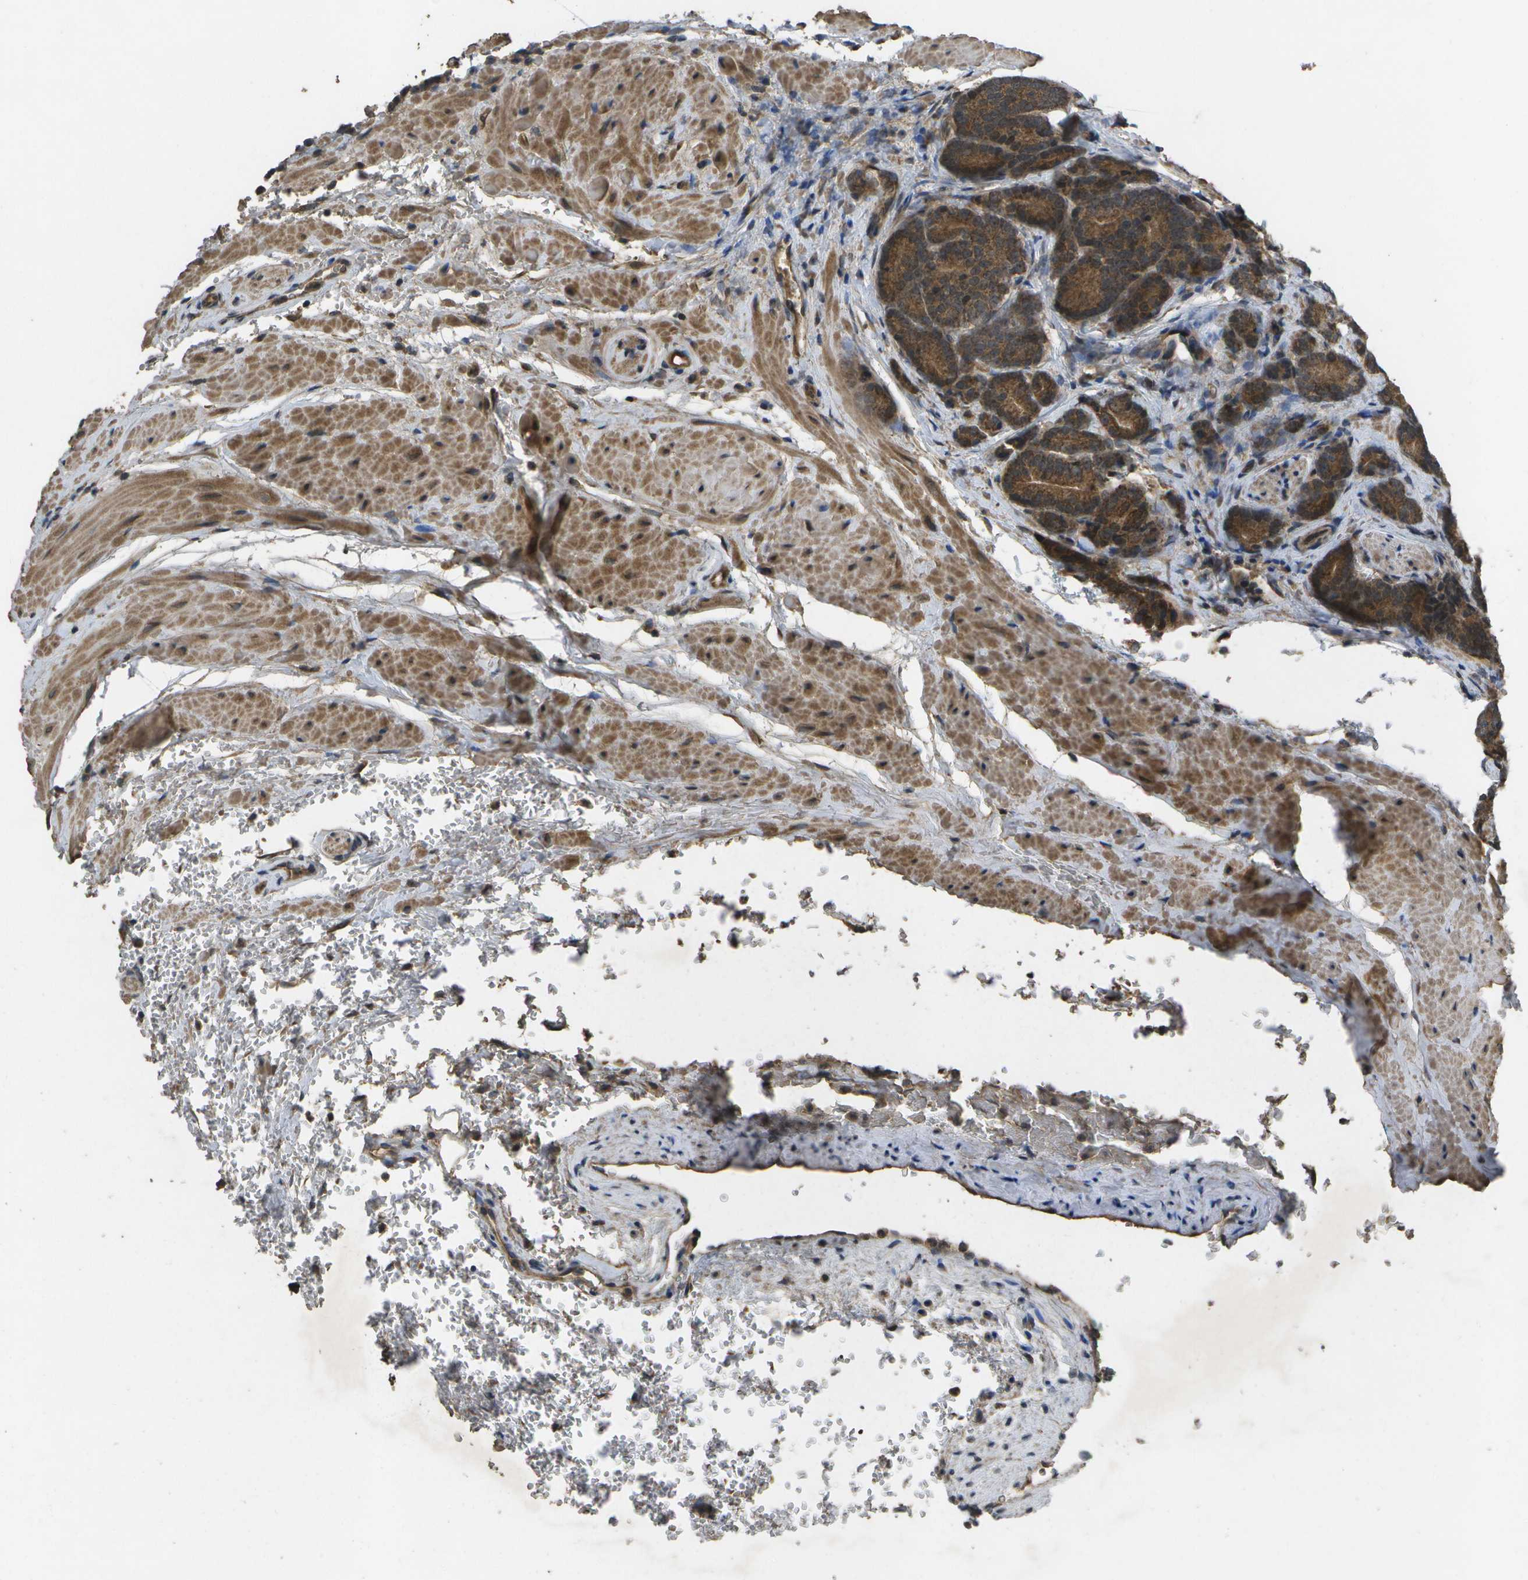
{"staining": {"intensity": "moderate", "quantity": ">75%", "location": "cytoplasmic/membranous"}, "tissue": "prostate cancer", "cell_type": "Tumor cells", "image_type": "cancer", "snomed": [{"axis": "morphology", "description": "Adenocarcinoma, High grade"}, {"axis": "topography", "description": "Prostate"}], "caption": "A medium amount of moderate cytoplasmic/membranous staining is identified in approximately >75% of tumor cells in prostate high-grade adenocarcinoma tissue.", "gene": "ALAS1", "patient": {"sex": "male", "age": 61}}